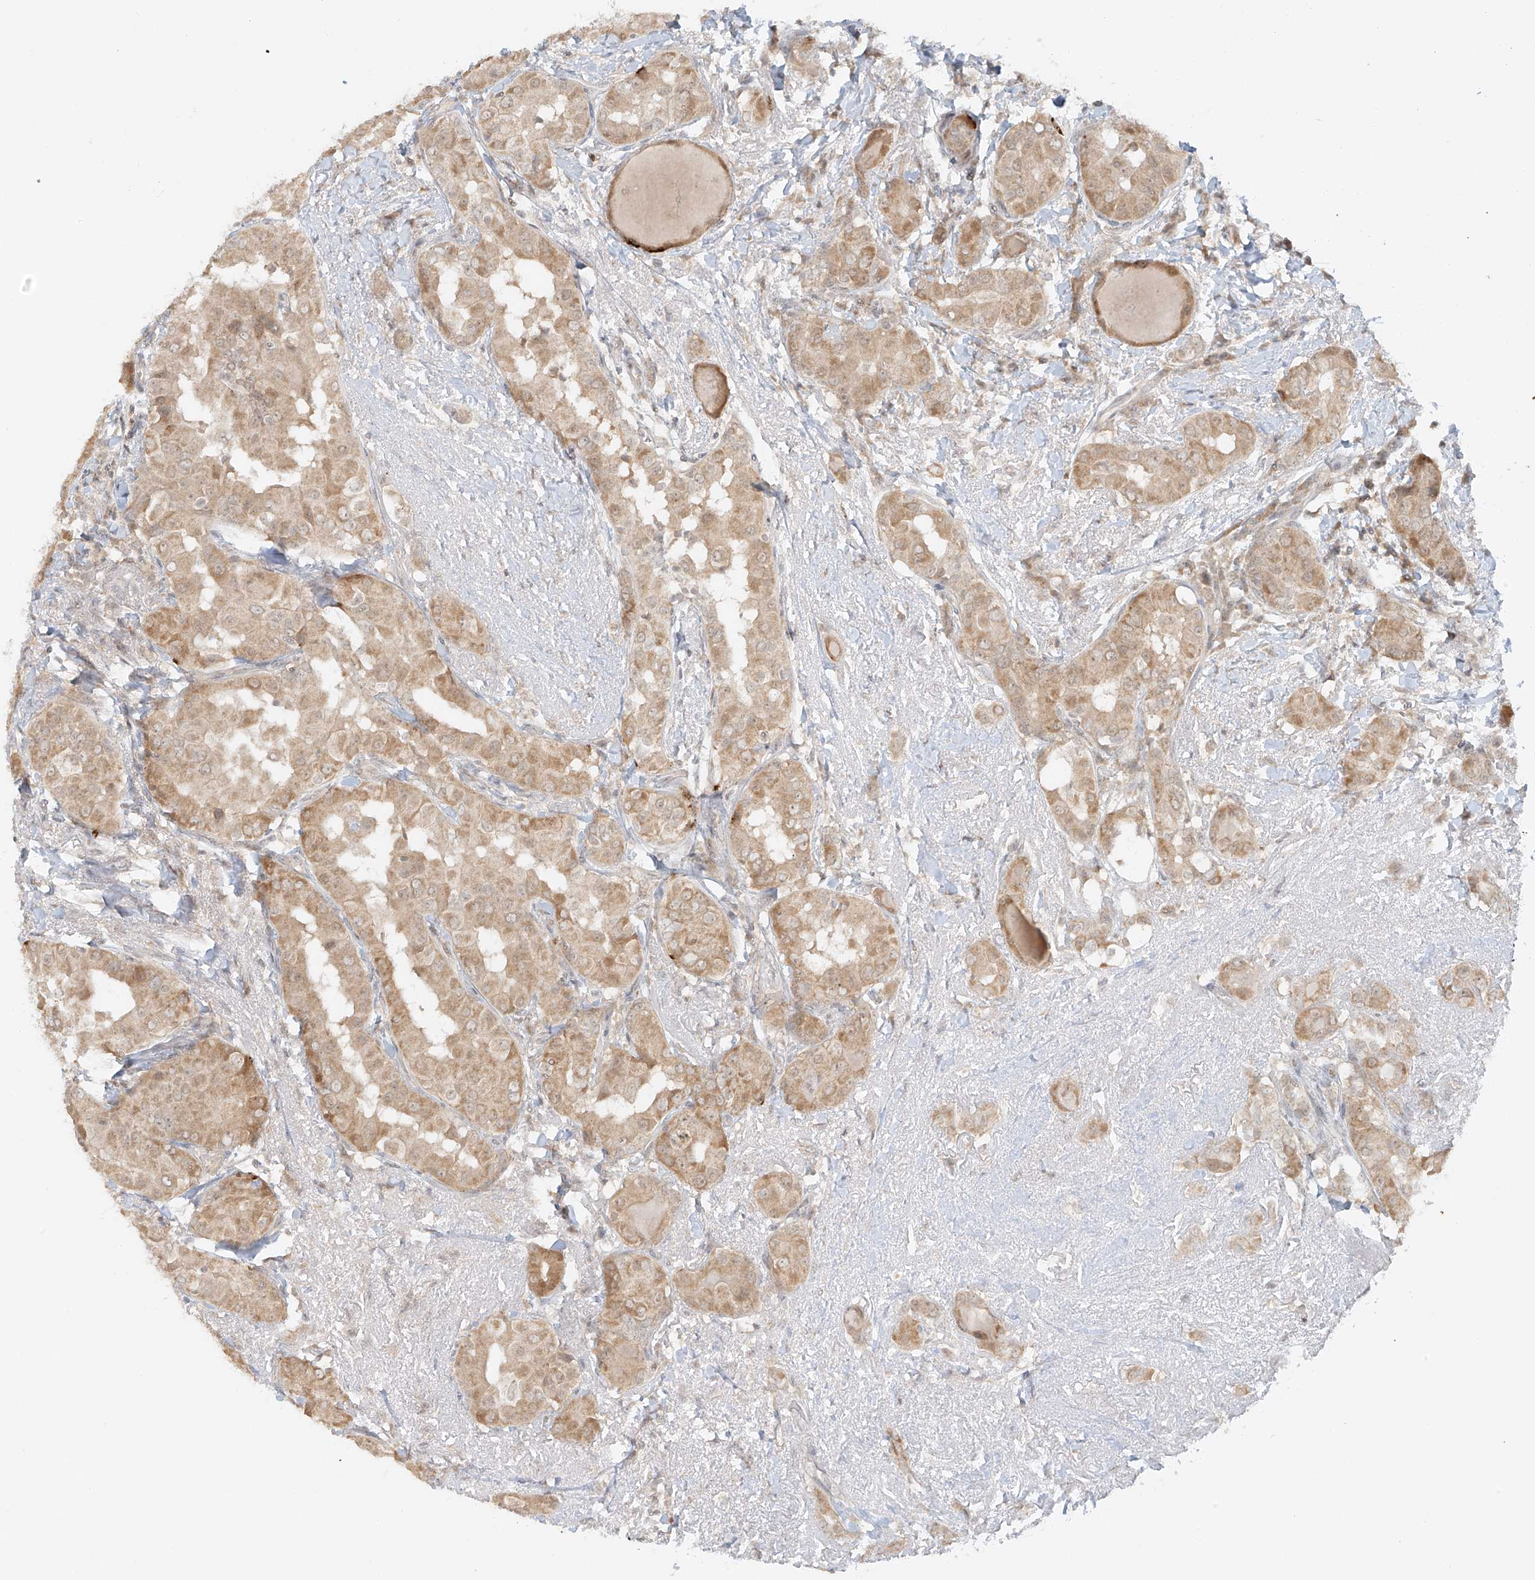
{"staining": {"intensity": "weak", "quantity": ">75%", "location": "cytoplasmic/membranous"}, "tissue": "thyroid cancer", "cell_type": "Tumor cells", "image_type": "cancer", "snomed": [{"axis": "morphology", "description": "Papillary adenocarcinoma, NOS"}, {"axis": "topography", "description": "Thyroid gland"}], "caption": "Immunohistochemistry of thyroid papillary adenocarcinoma reveals low levels of weak cytoplasmic/membranous positivity in about >75% of tumor cells.", "gene": "MIPEP", "patient": {"sex": "male", "age": 33}}